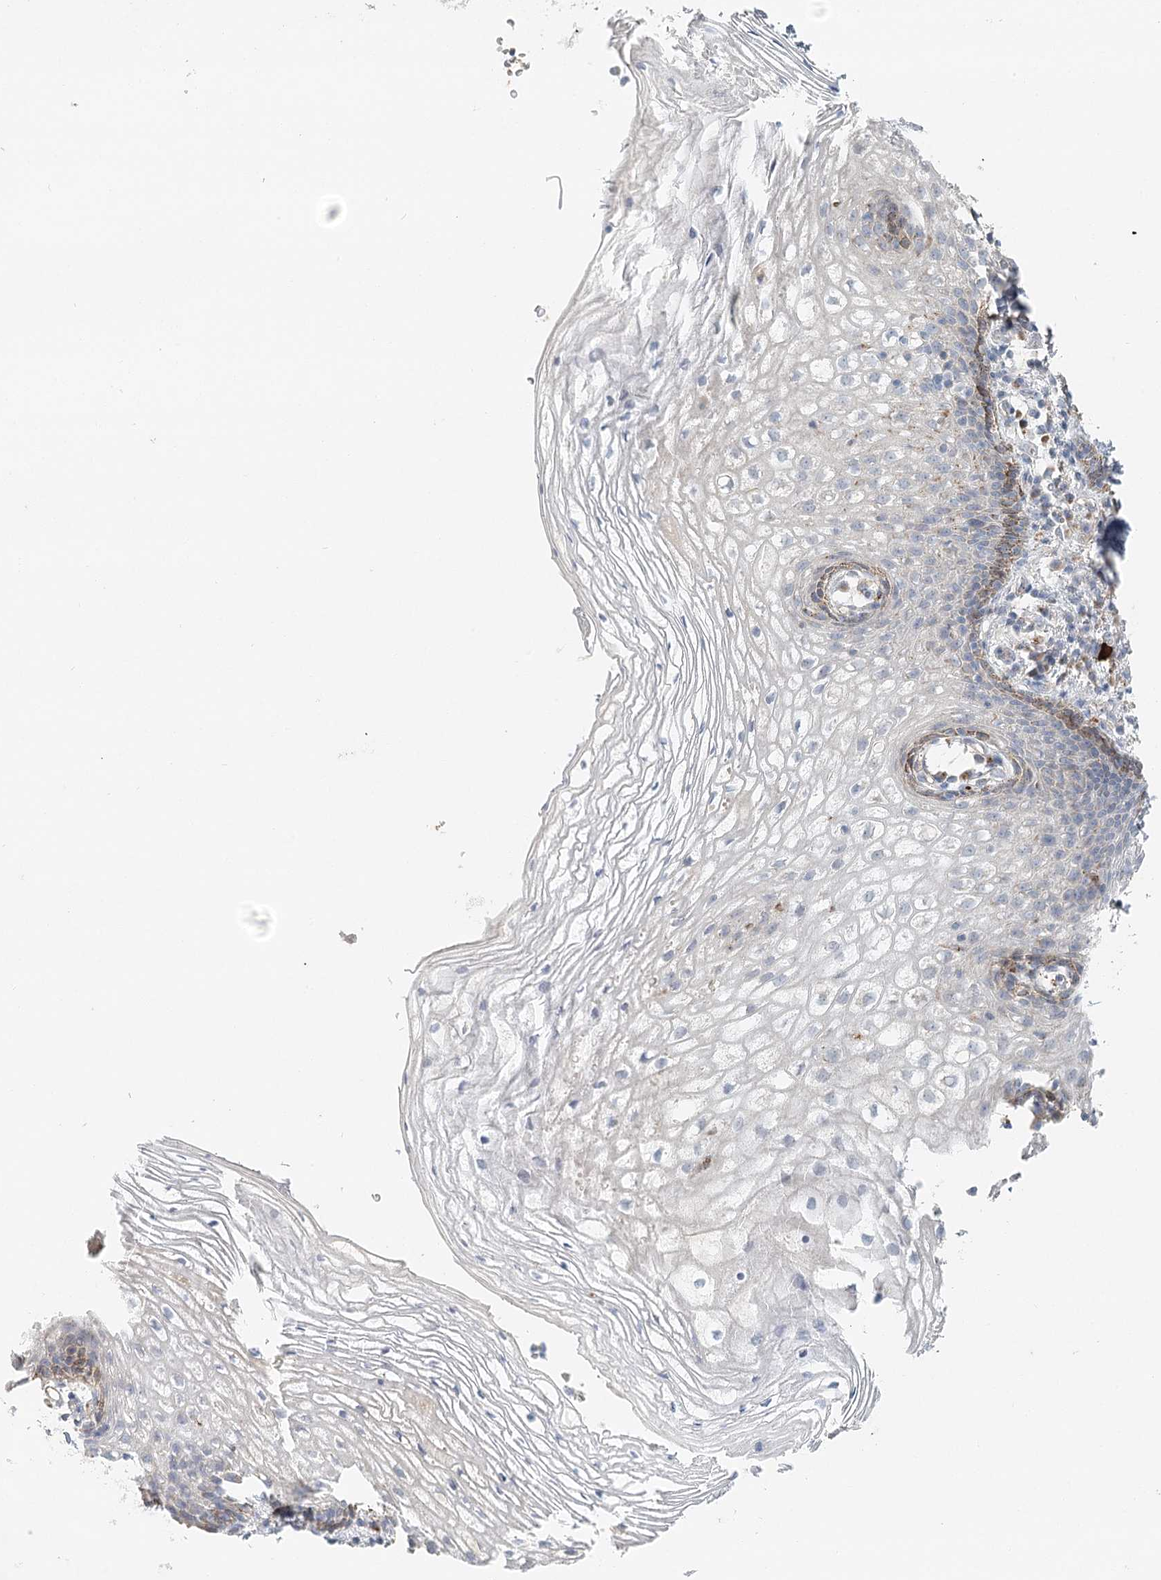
{"staining": {"intensity": "weak", "quantity": "<25%", "location": "cytoplasmic/membranous"}, "tissue": "vagina", "cell_type": "Squamous epithelial cells", "image_type": "normal", "snomed": [{"axis": "morphology", "description": "Normal tissue, NOS"}, {"axis": "topography", "description": "Vagina"}], "caption": "Vagina stained for a protein using immunohistochemistry (IHC) demonstrates no positivity squamous epithelial cells.", "gene": "VSIG1", "patient": {"sex": "female", "age": 60}}